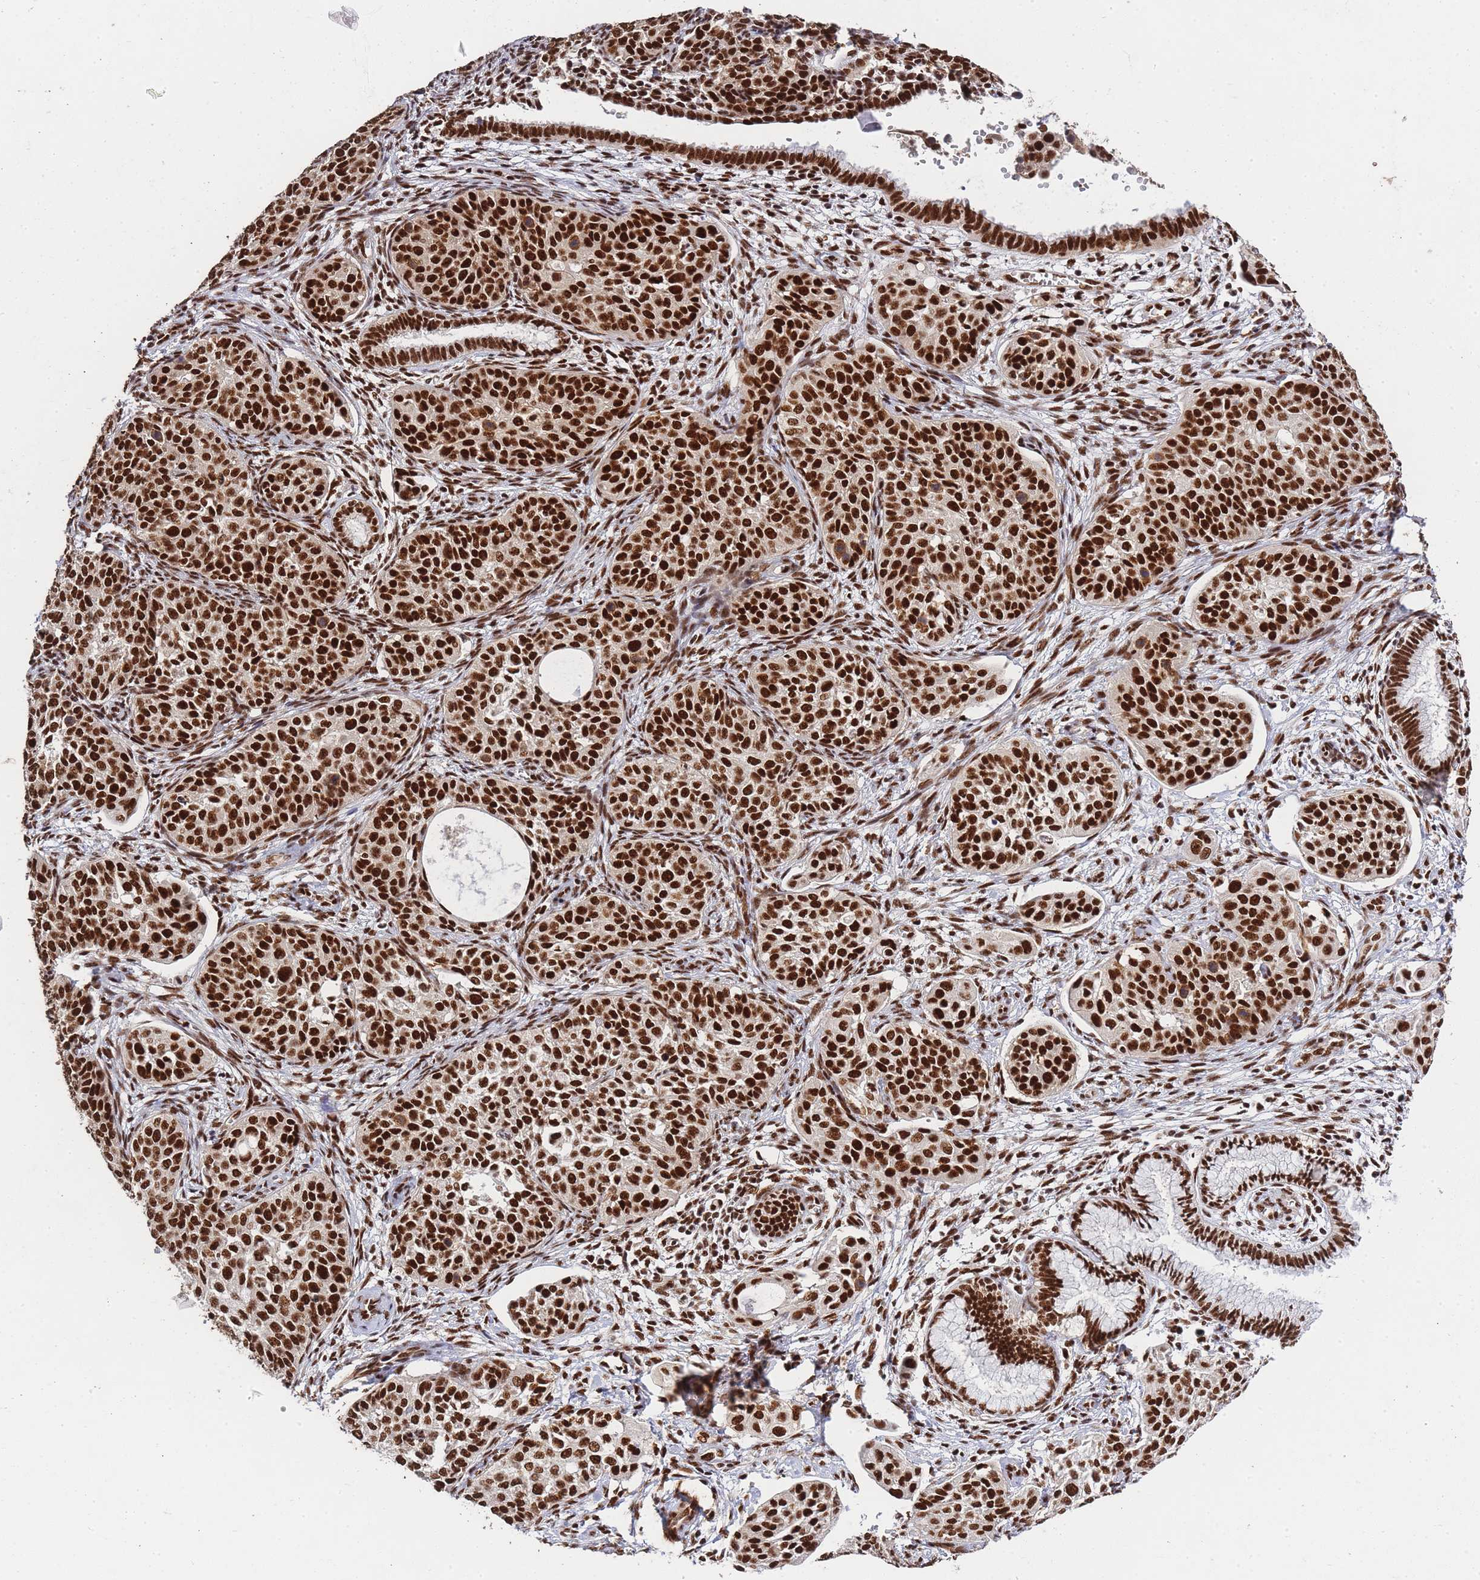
{"staining": {"intensity": "strong", "quantity": ">75%", "location": "nuclear"}, "tissue": "cervical cancer", "cell_type": "Tumor cells", "image_type": "cancer", "snomed": [{"axis": "morphology", "description": "Squamous cell carcinoma, NOS"}, {"axis": "topography", "description": "Cervix"}], "caption": "The photomicrograph displays a brown stain indicating the presence of a protein in the nuclear of tumor cells in cervical cancer.", "gene": "PRKDC", "patient": {"sex": "female", "age": 44}}